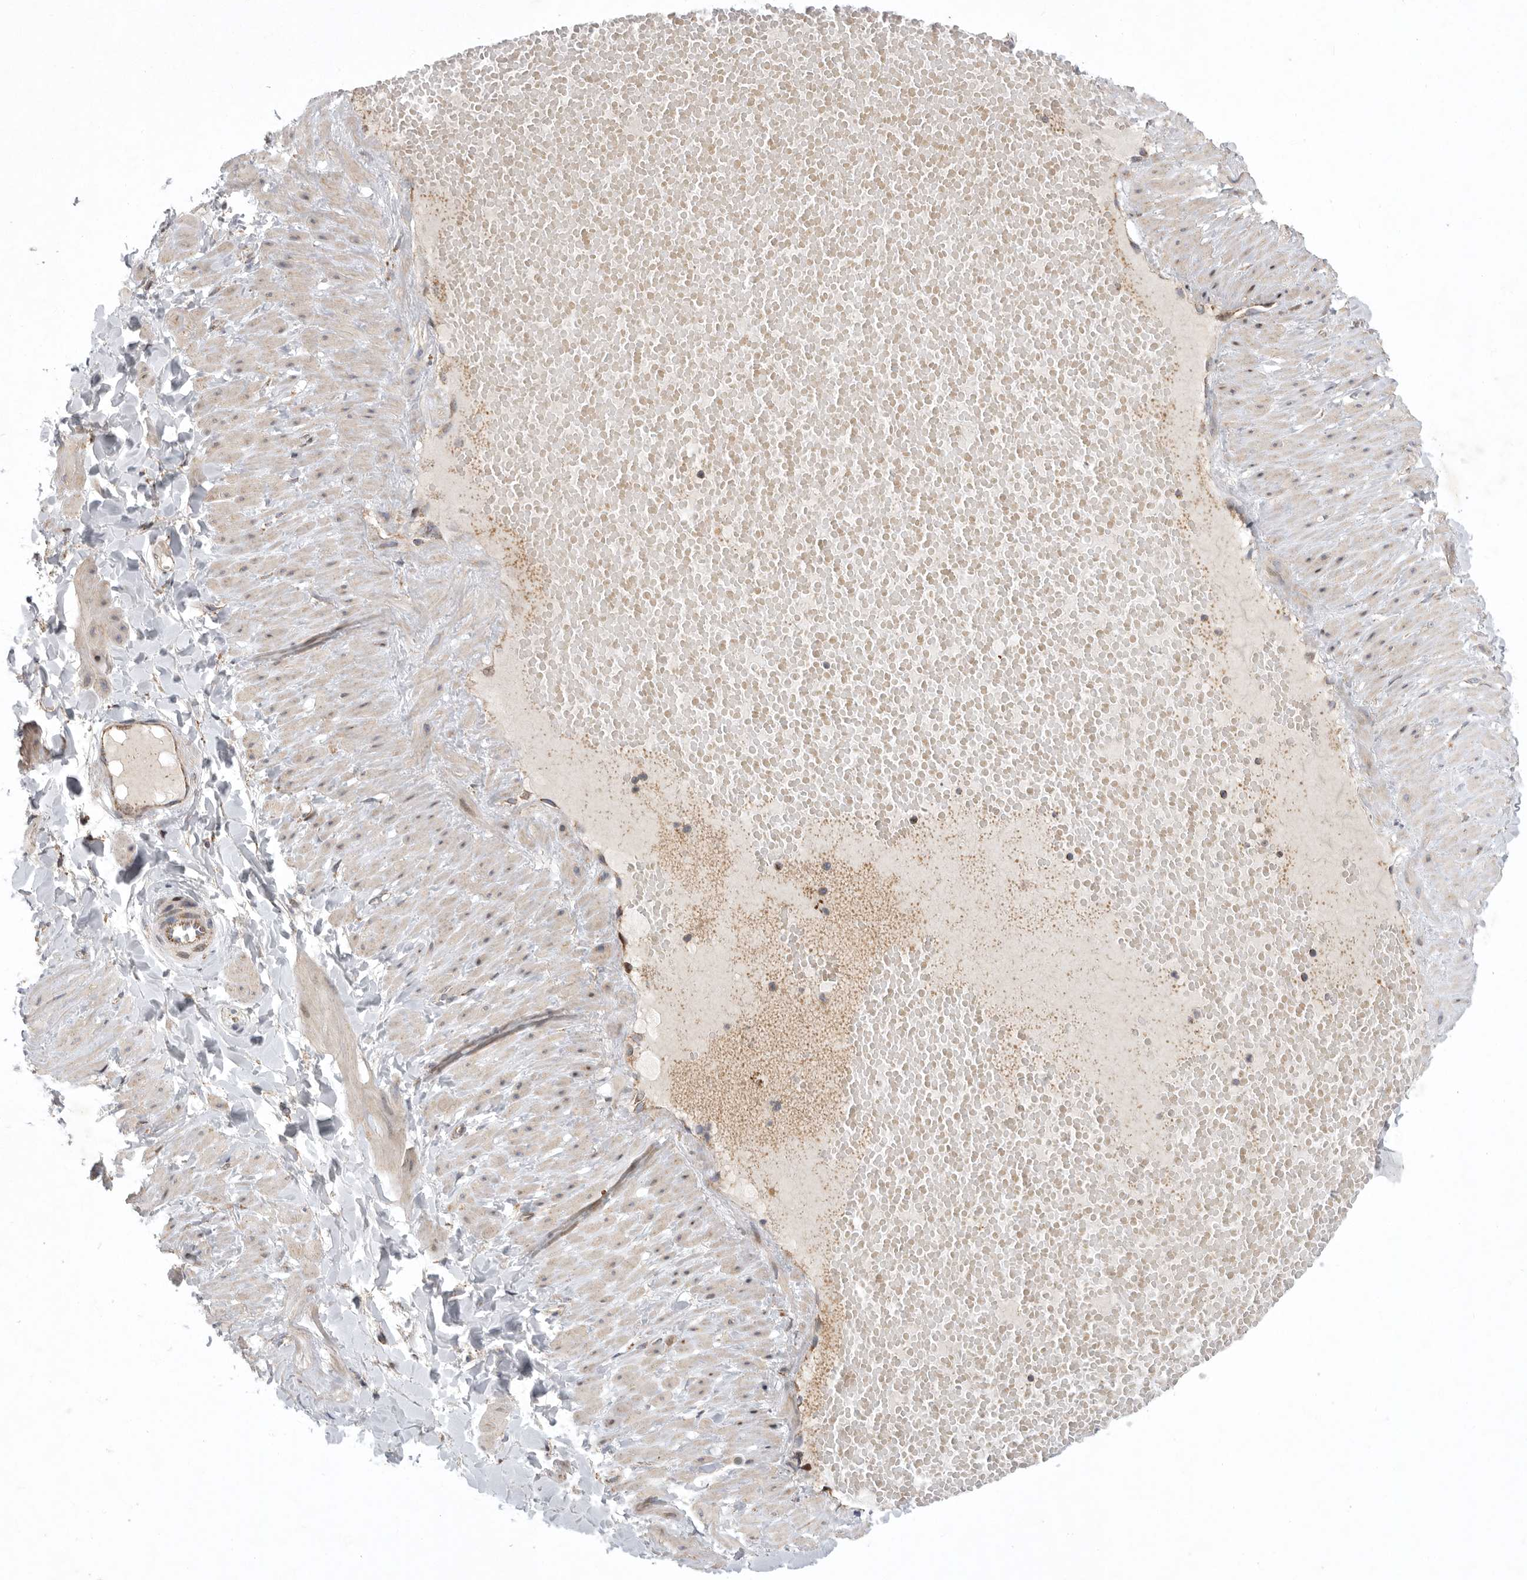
{"staining": {"intensity": "negative", "quantity": "none", "location": "none"}, "tissue": "soft tissue", "cell_type": "Fibroblasts", "image_type": "normal", "snomed": [{"axis": "morphology", "description": "Normal tissue, NOS"}, {"axis": "topography", "description": "Adipose tissue"}, {"axis": "topography", "description": "Vascular tissue"}, {"axis": "topography", "description": "Peripheral nerve tissue"}], "caption": "Soft tissue stained for a protein using immunohistochemistry exhibits no positivity fibroblasts.", "gene": "MPZL1", "patient": {"sex": "male", "age": 25}}